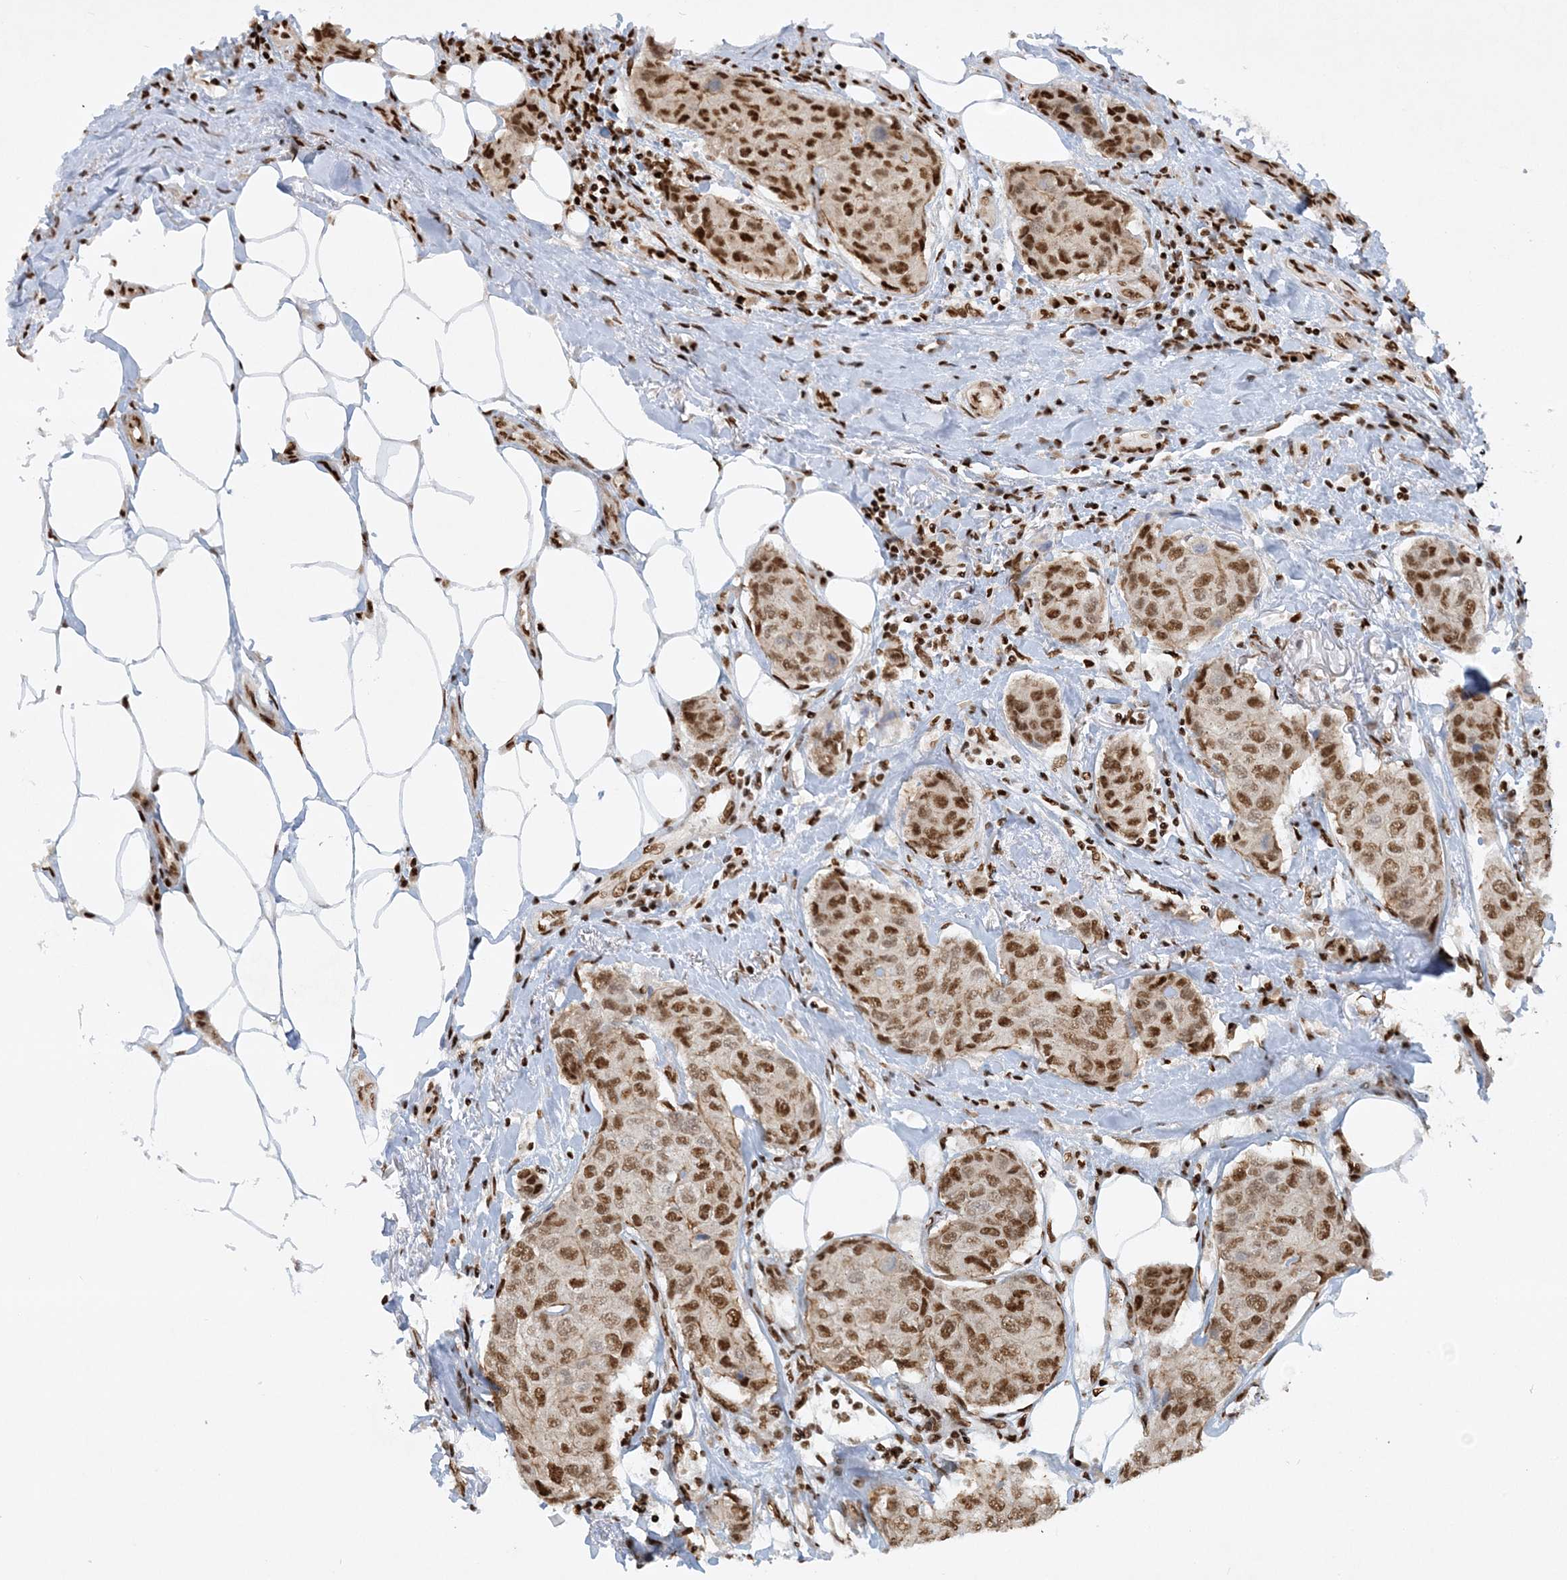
{"staining": {"intensity": "moderate", "quantity": ">75%", "location": "nuclear"}, "tissue": "breast cancer", "cell_type": "Tumor cells", "image_type": "cancer", "snomed": [{"axis": "morphology", "description": "Duct carcinoma"}, {"axis": "topography", "description": "Breast"}], "caption": "A photomicrograph of human breast cancer stained for a protein exhibits moderate nuclear brown staining in tumor cells.", "gene": "DELE1", "patient": {"sex": "female", "age": 80}}